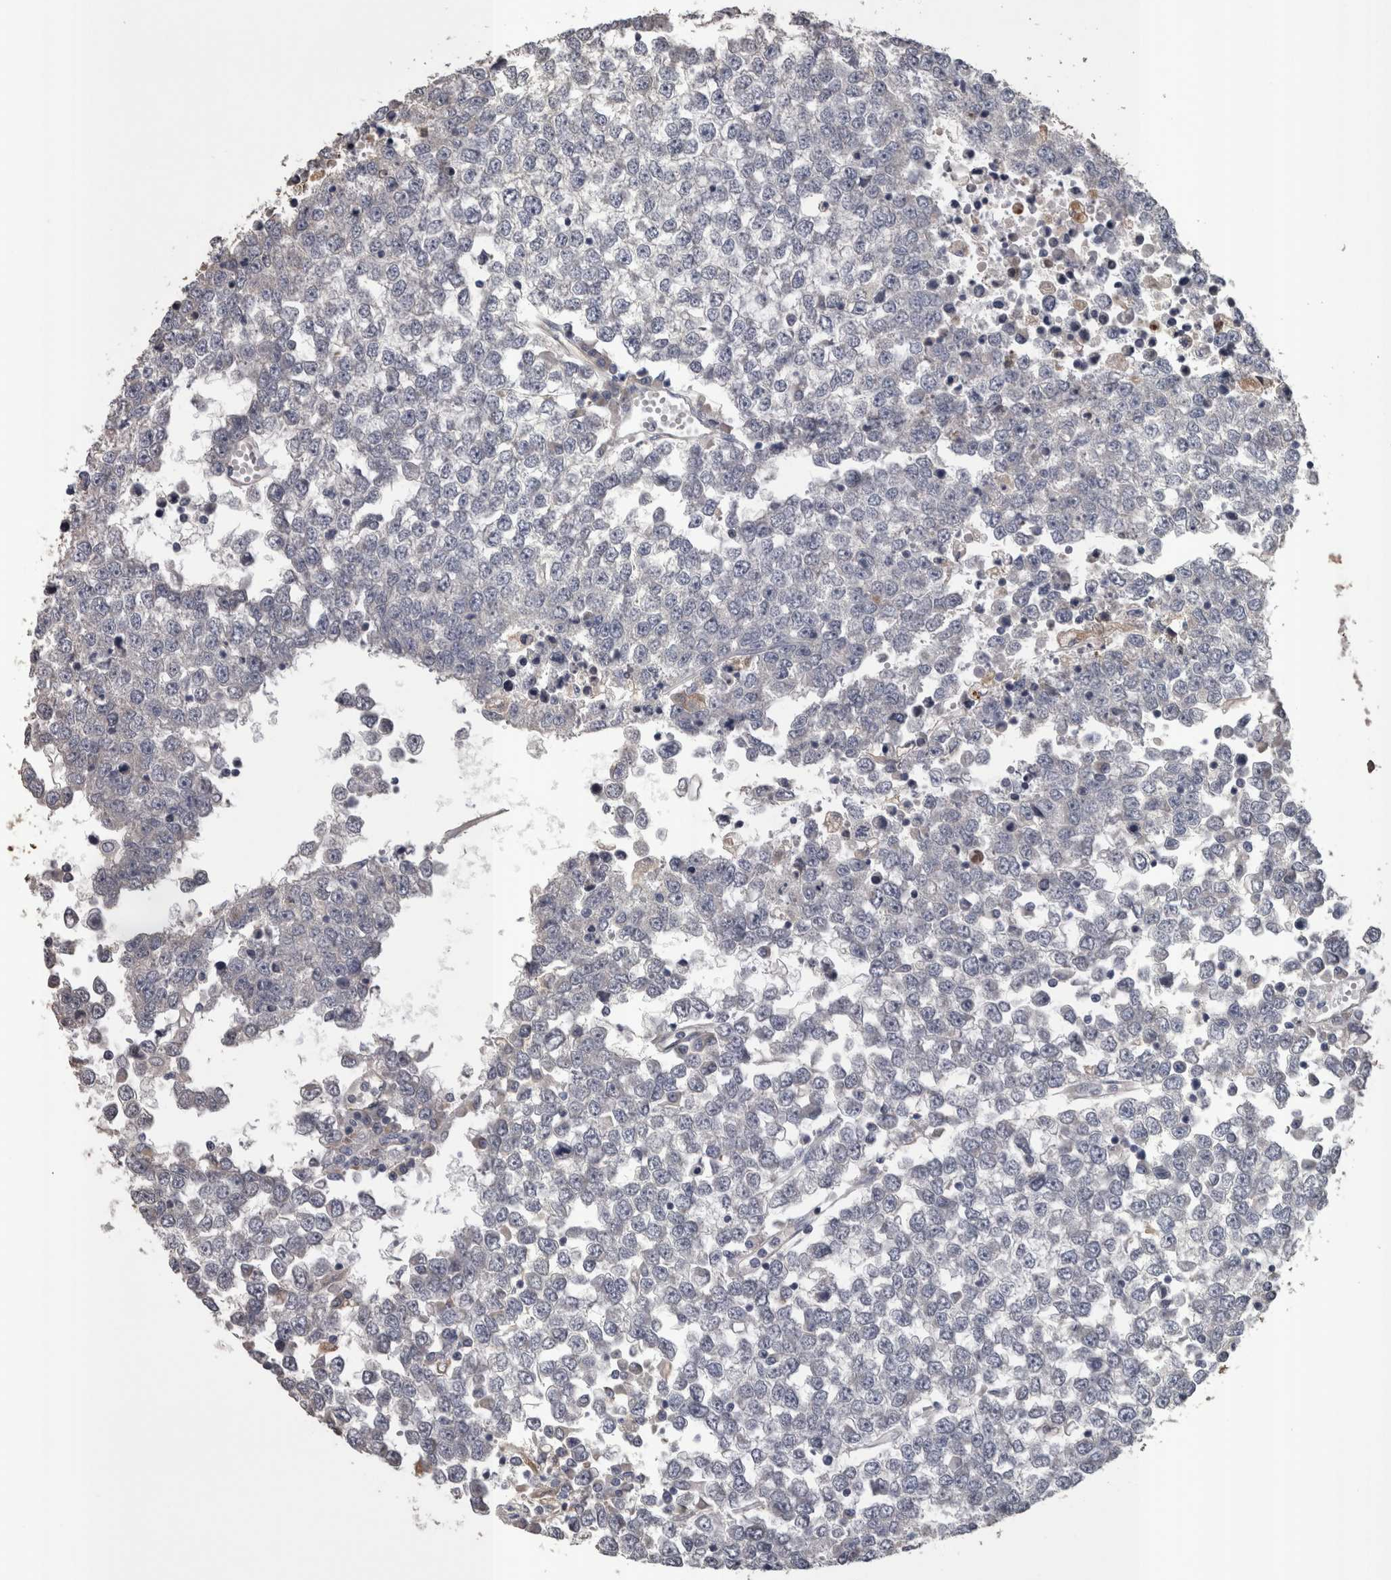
{"staining": {"intensity": "negative", "quantity": "none", "location": "none"}, "tissue": "testis cancer", "cell_type": "Tumor cells", "image_type": "cancer", "snomed": [{"axis": "morphology", "description": "Seminoma, NOS"}, {"axis": "topography", "description": "Testis"}], "caption": "IHC histopathology image of human testis cancer stained for a protein (brown), which demonstrates no expression in tumor cells. Nuclei are stained in blue.", "gene": "STC1", "patient": {"sex": "male", "age": 65}}